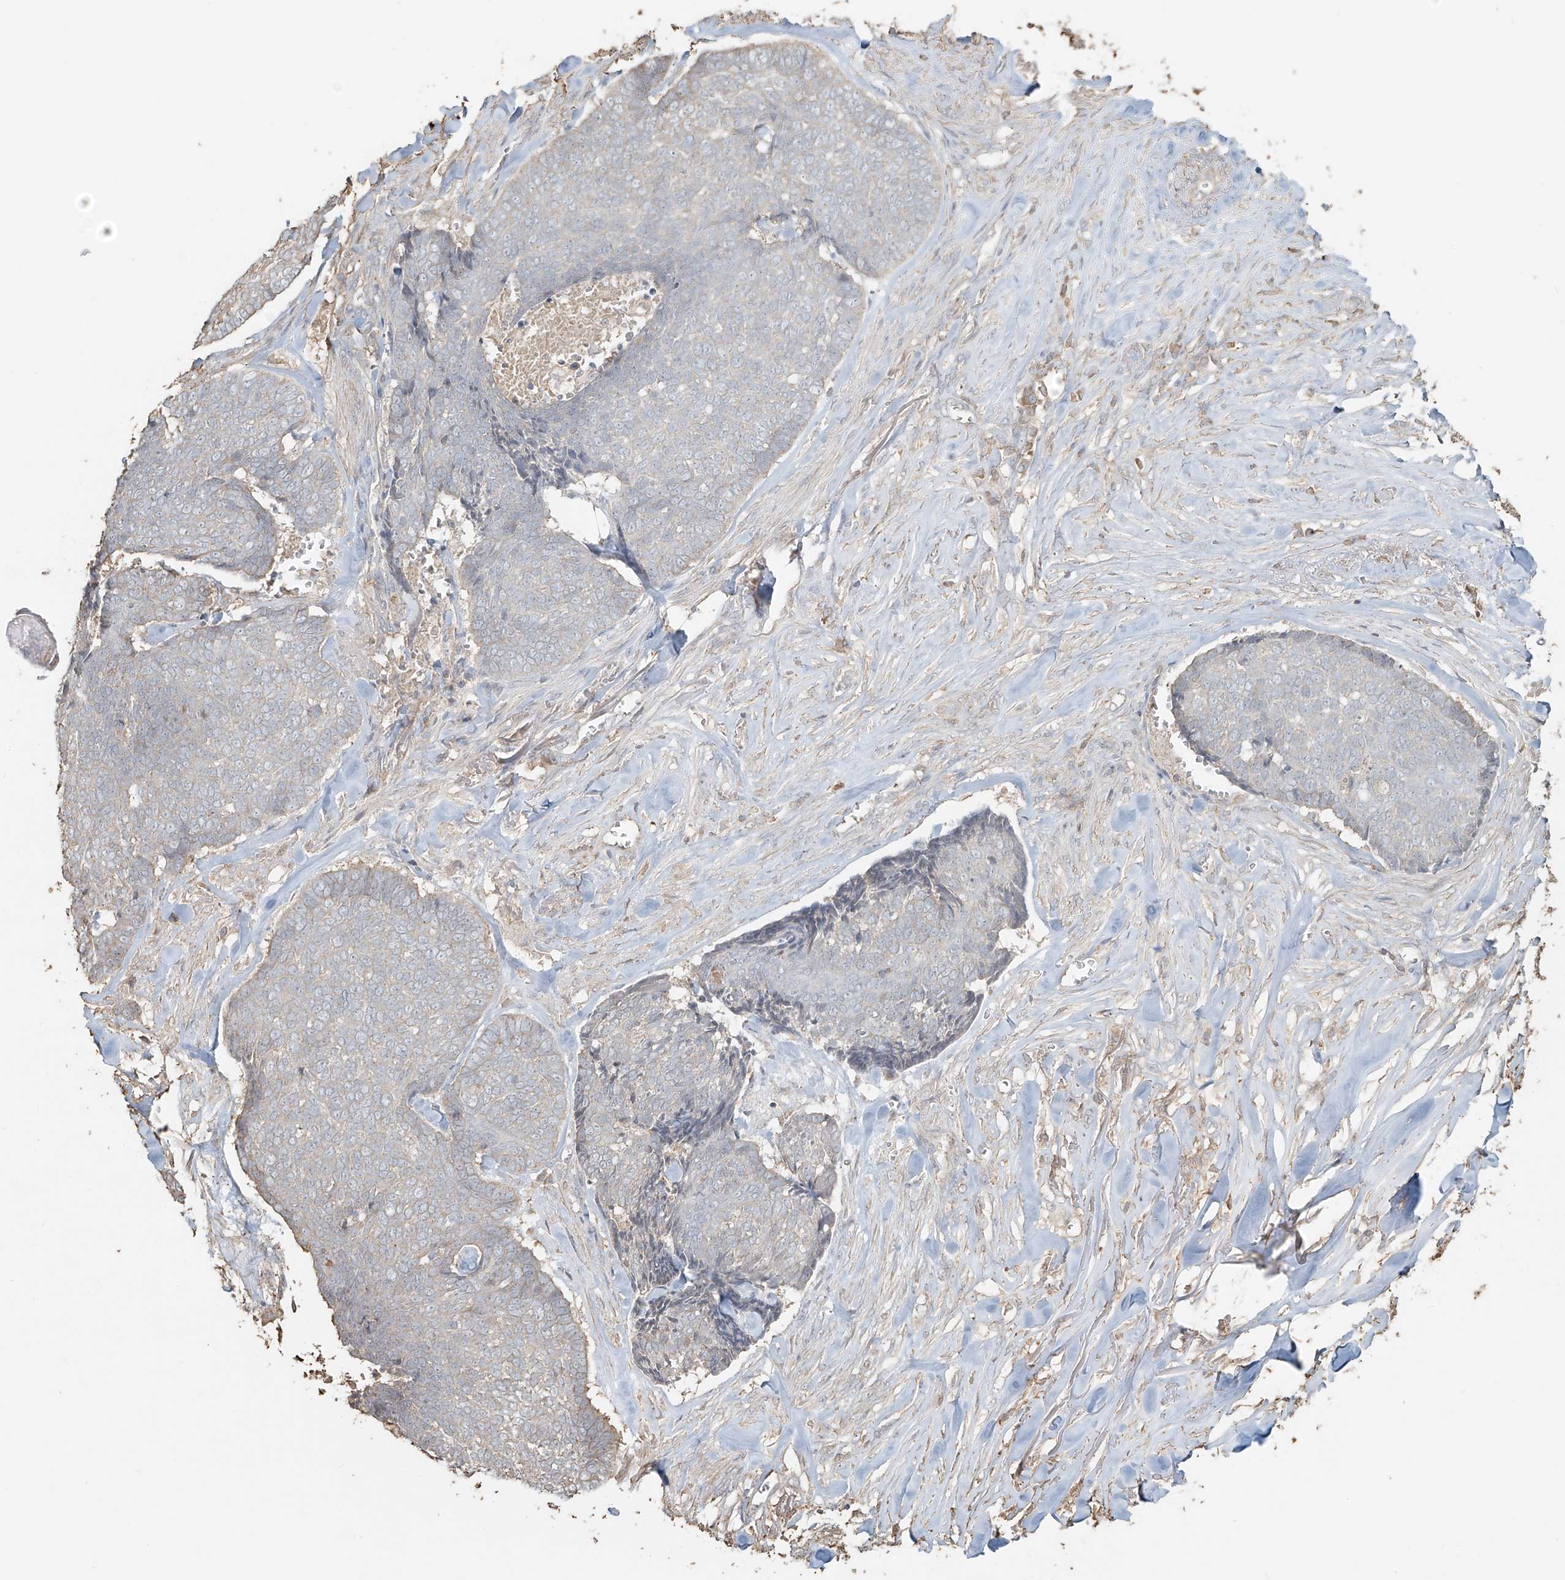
{"staining": {"intensity": "negative", "quantity": "none", "location": "none"}, "tissue": "skin cancer", "cell_type": "Tumor cells", "image_type": "cancer", "snomed": [{"axis": "morphology", "description": "Basal cell carcinoma"}, {"axis": "topography", "description": "Skin"}], "caption": "Immunohistochemistry micrograph of skin cancer (basal cell carcinoma) stained for a protein (brown), which demonstrates no positivity in tumor cells.", "gene": "NPHS1", "patient": {"sex": "male", "age": 84}}